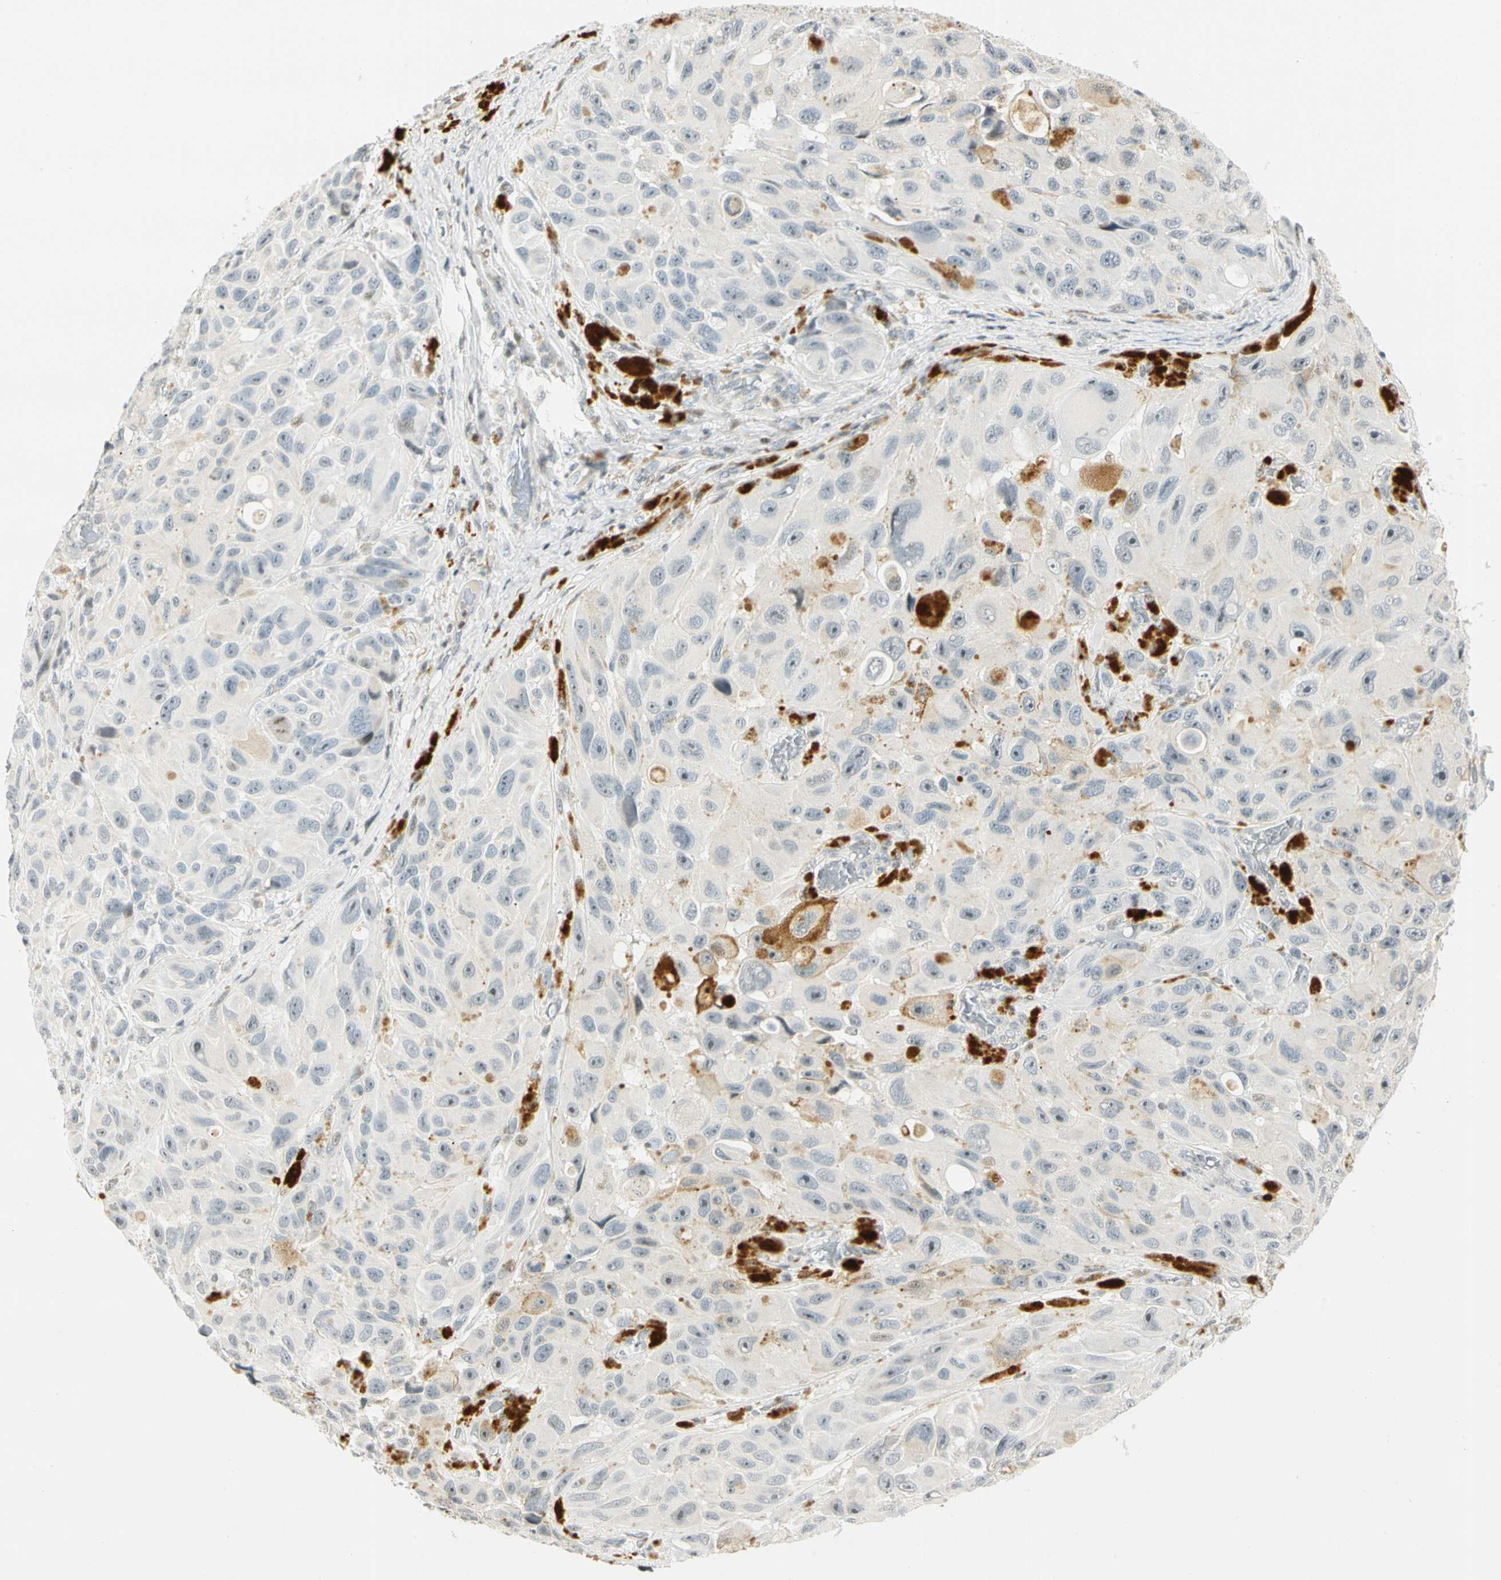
{"staining": {"intensity": "weak", "quantity": "<25%", "location": "nuclear"}, "tissue": "melanoma", "cell_type": "Tumor cells", "image_type": "cancer", "snomed": [{"axis": "morphology", "description": "Malignant melanoma, NOS"}, {"axis": "topography", "description": "Skin"}], "caption": "There is no significant positivity in tumor cells of malignant melanoma.", "gene": "SMAD3", "patient": {"sex": "female", "age": 73}}